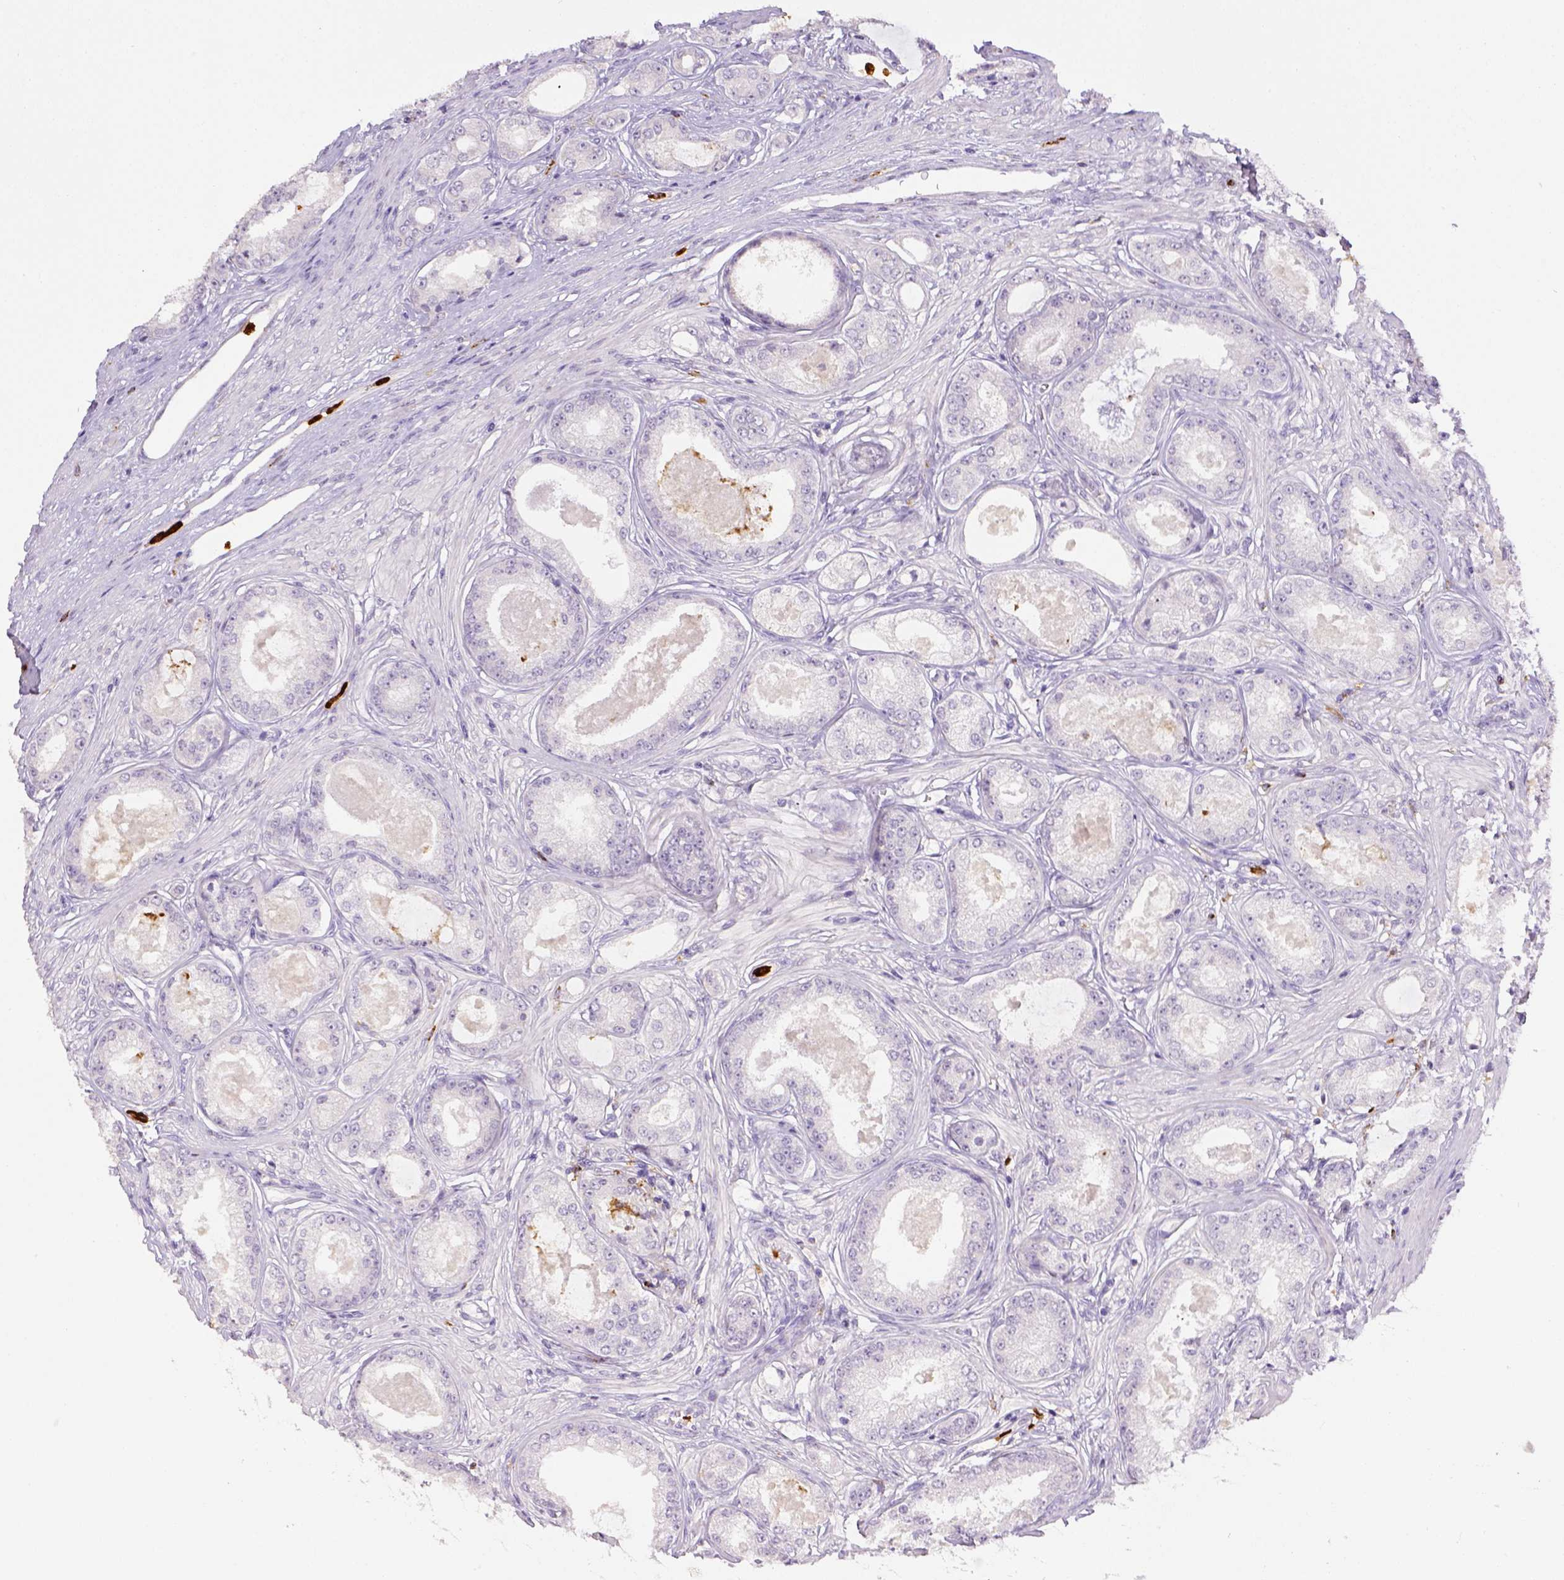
{"staining": {"intensity": "negative", "quantity": "none", "location": "none"}, "tissue": "prostate cancer", "cell_type": "Tumor cells", "image_type": "cancer", "snomed": [{"axis": "morphology", "description": "Adenocarcinoma, Low grade"}, {"axis": "topography", "description": "Prostate"}], "caption": "Immunohistochemistry (IHC) image of prostate low-grade adenocarcinoma stained for a protein (brown), which shows no expression in tumor cells.", "gene": "ITGAM", "patient": {"sex": "male", "age": 68}}